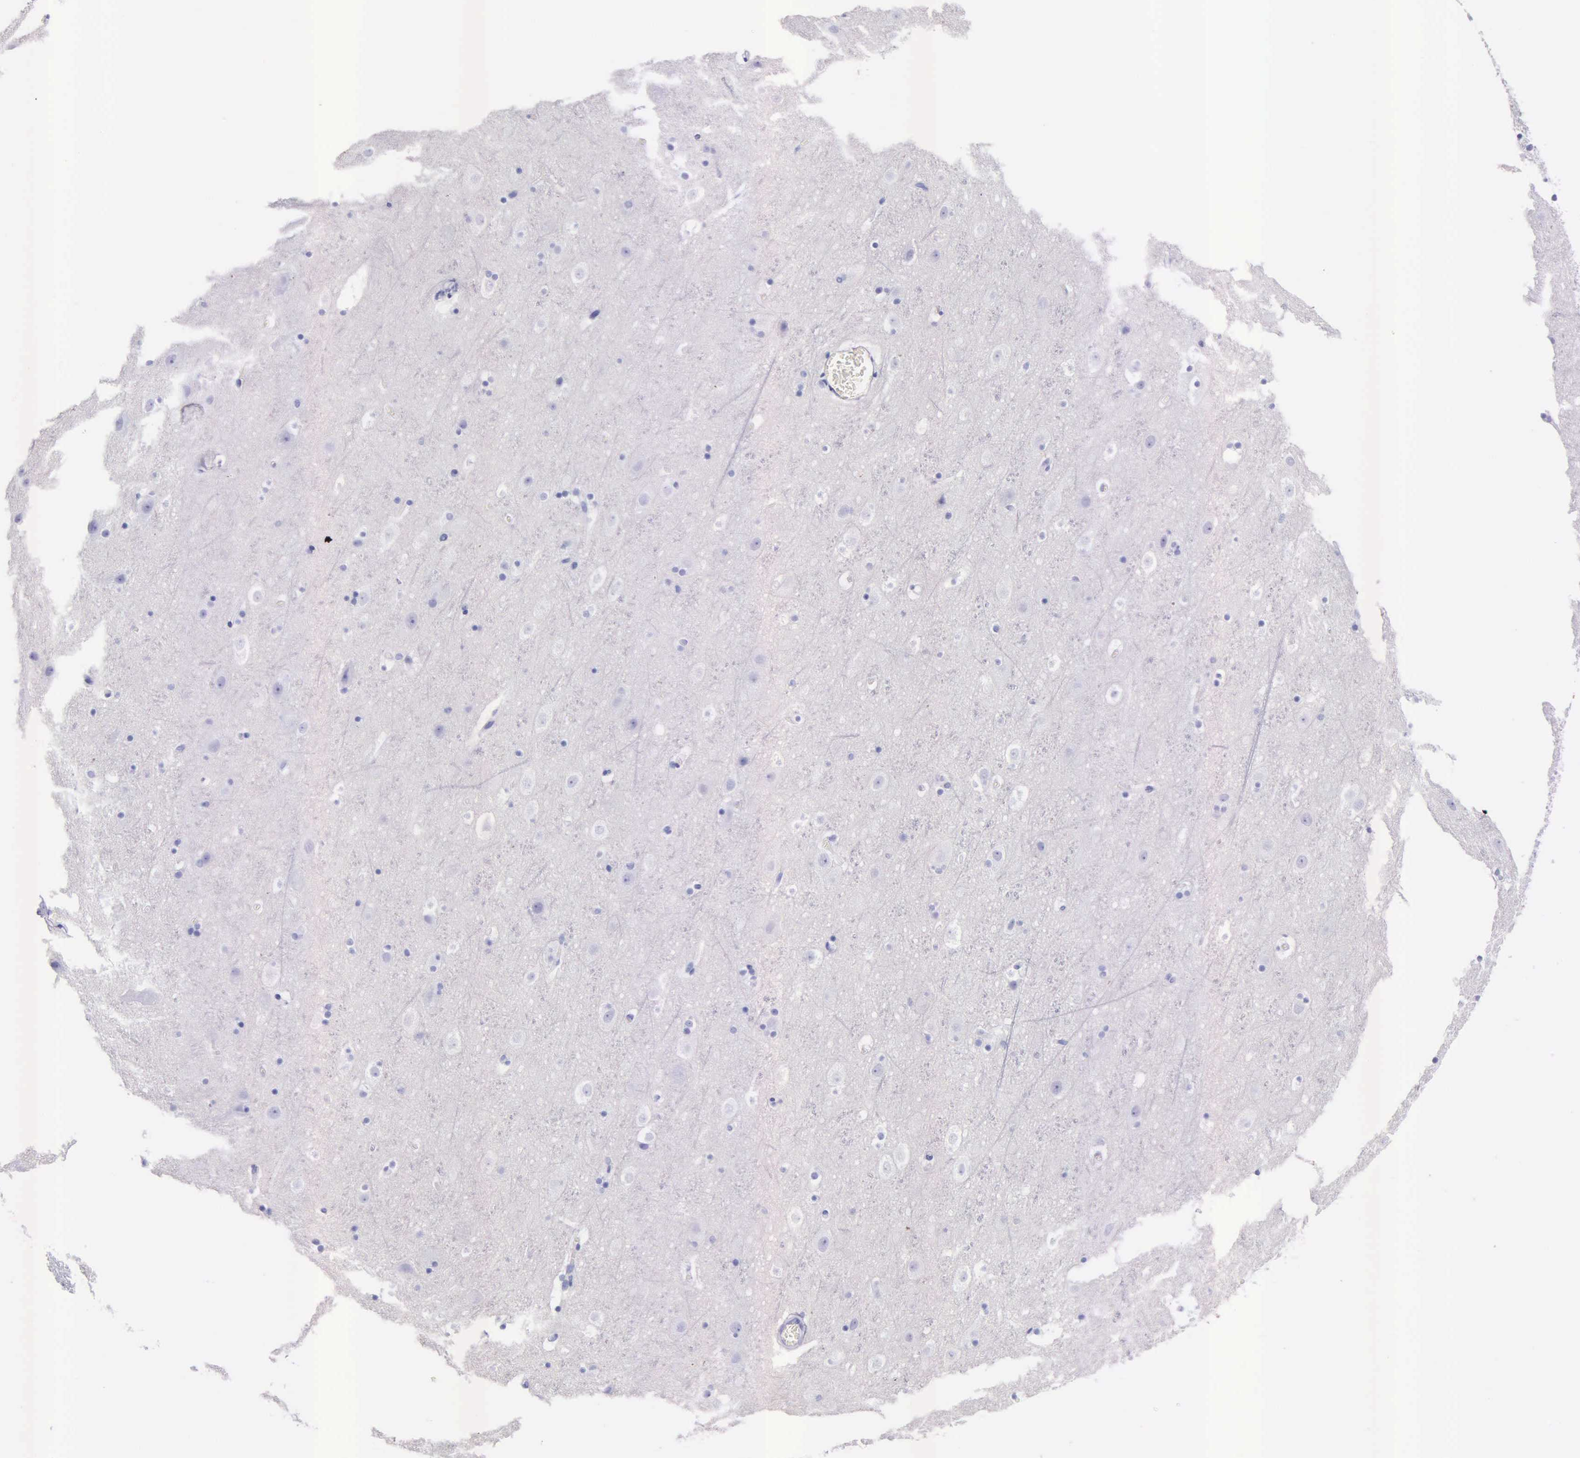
{"staining": {"intensity": "negative", "quantity": "none", "location": "none"}, "tissue": "cerebral cortex", "cell_type": "Endothelial cells", "image_type": "normal", "snomed": [{"axis": "morphology", "description": "Normal tissue, NOS"}, {"axis": "topography", "description": "Cerebral cortex"}], "caption": "Benign cerebral cortex was stained to show a protein in brown. There is no significant staining in endothelial cells.", "gene": "KLK2", "patient": {"sex": "male", "age": 45}}